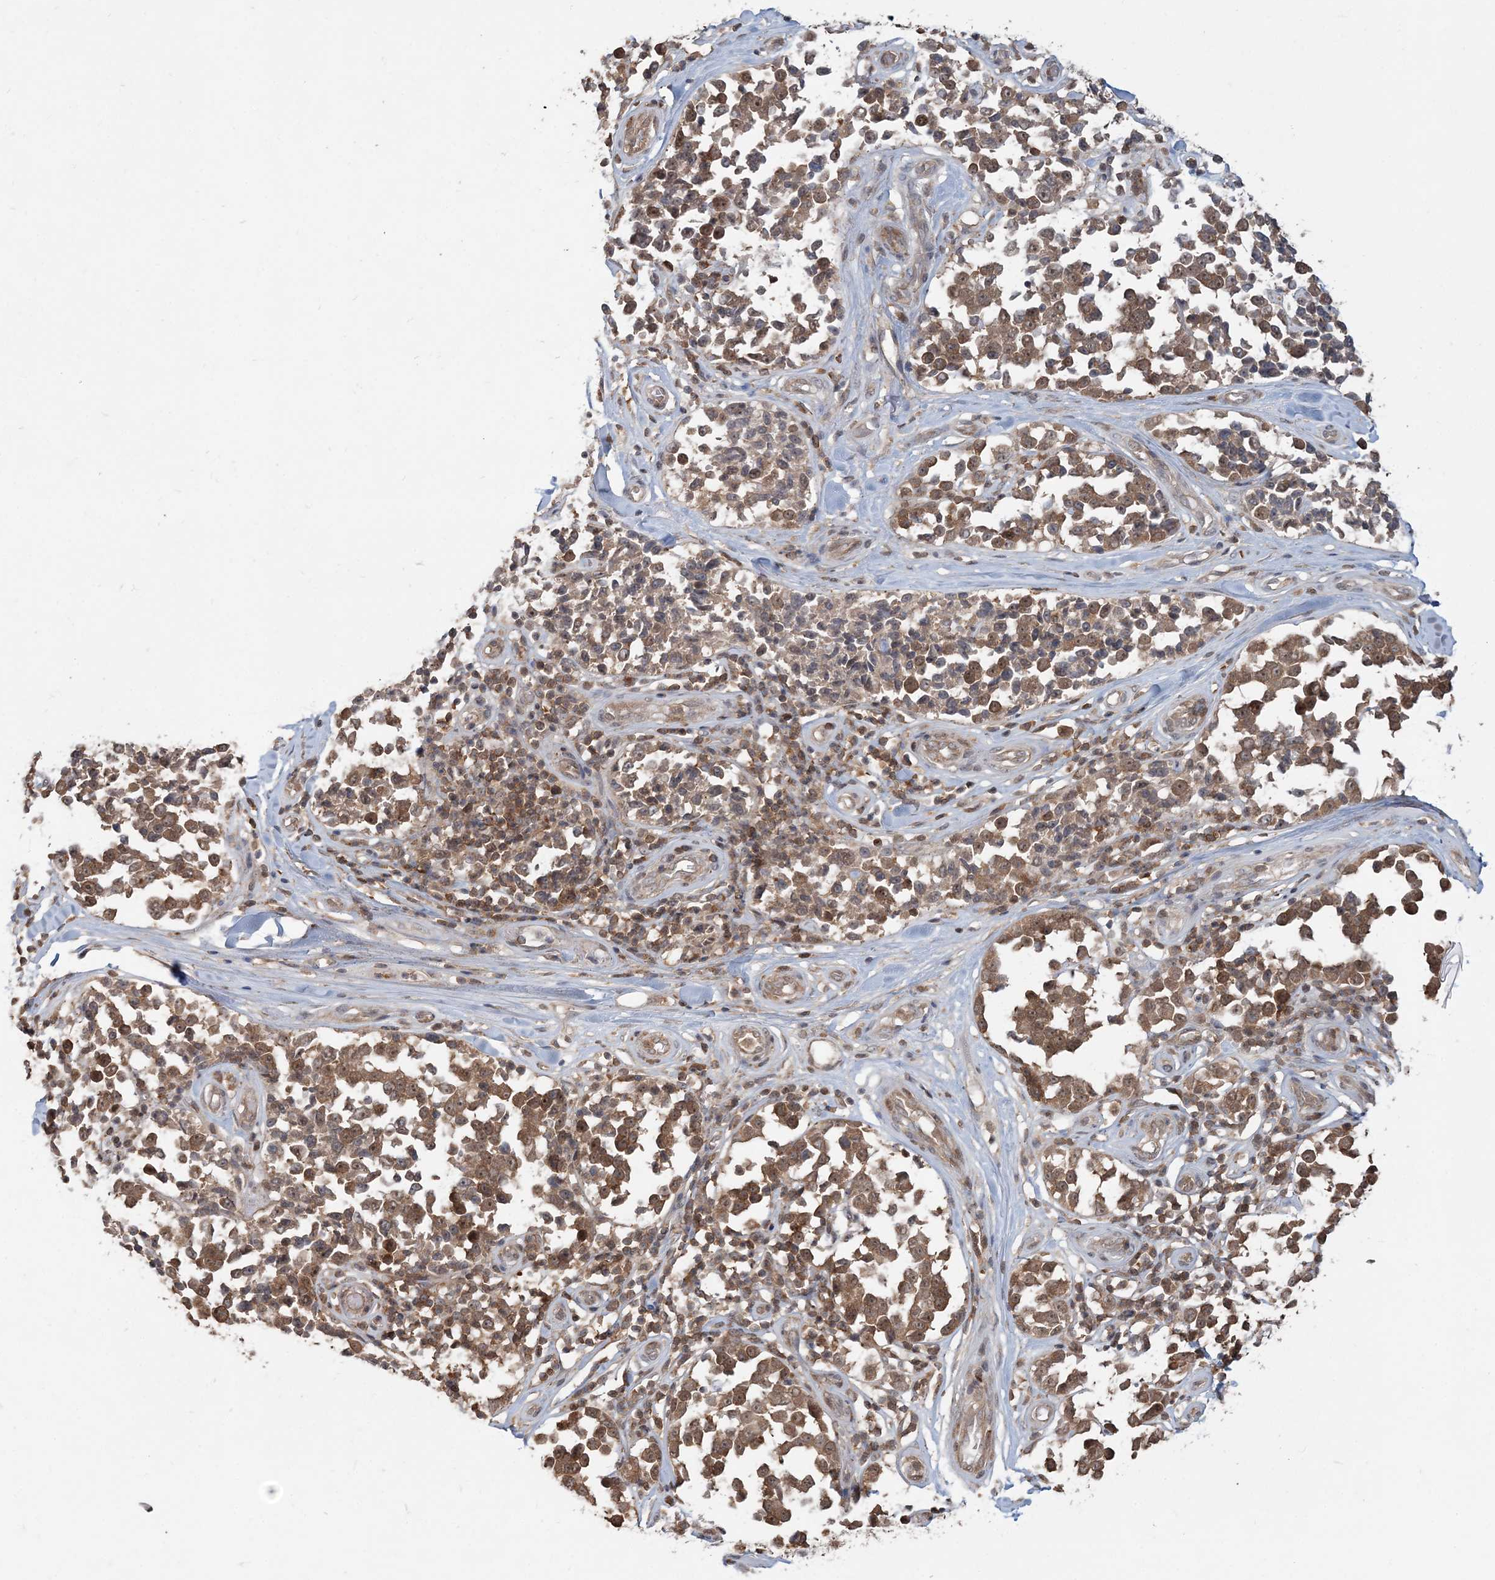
{"staining": {"intensity": "moderate", "quantity": ">75%", "location": "cytoplasmic/membranous"}, "tissue": "melanoma", "cell_type": "Tumor cells", "image_type": "cancer", "snomed": [{"axis": "morphology", "description": "Malignant melanoma, NOS"}, {"axis": "topography", "description": "Skin"}], "caption": "DAB (3,3'-diaminobenzidine) immunohistochemical staining of malignant melanoma shows moderate cytoplasmic/membranous protein expression in about >75% of tumor cells.", "gene": "CAB39", "patient": {"sex": "female", "age": 64}}